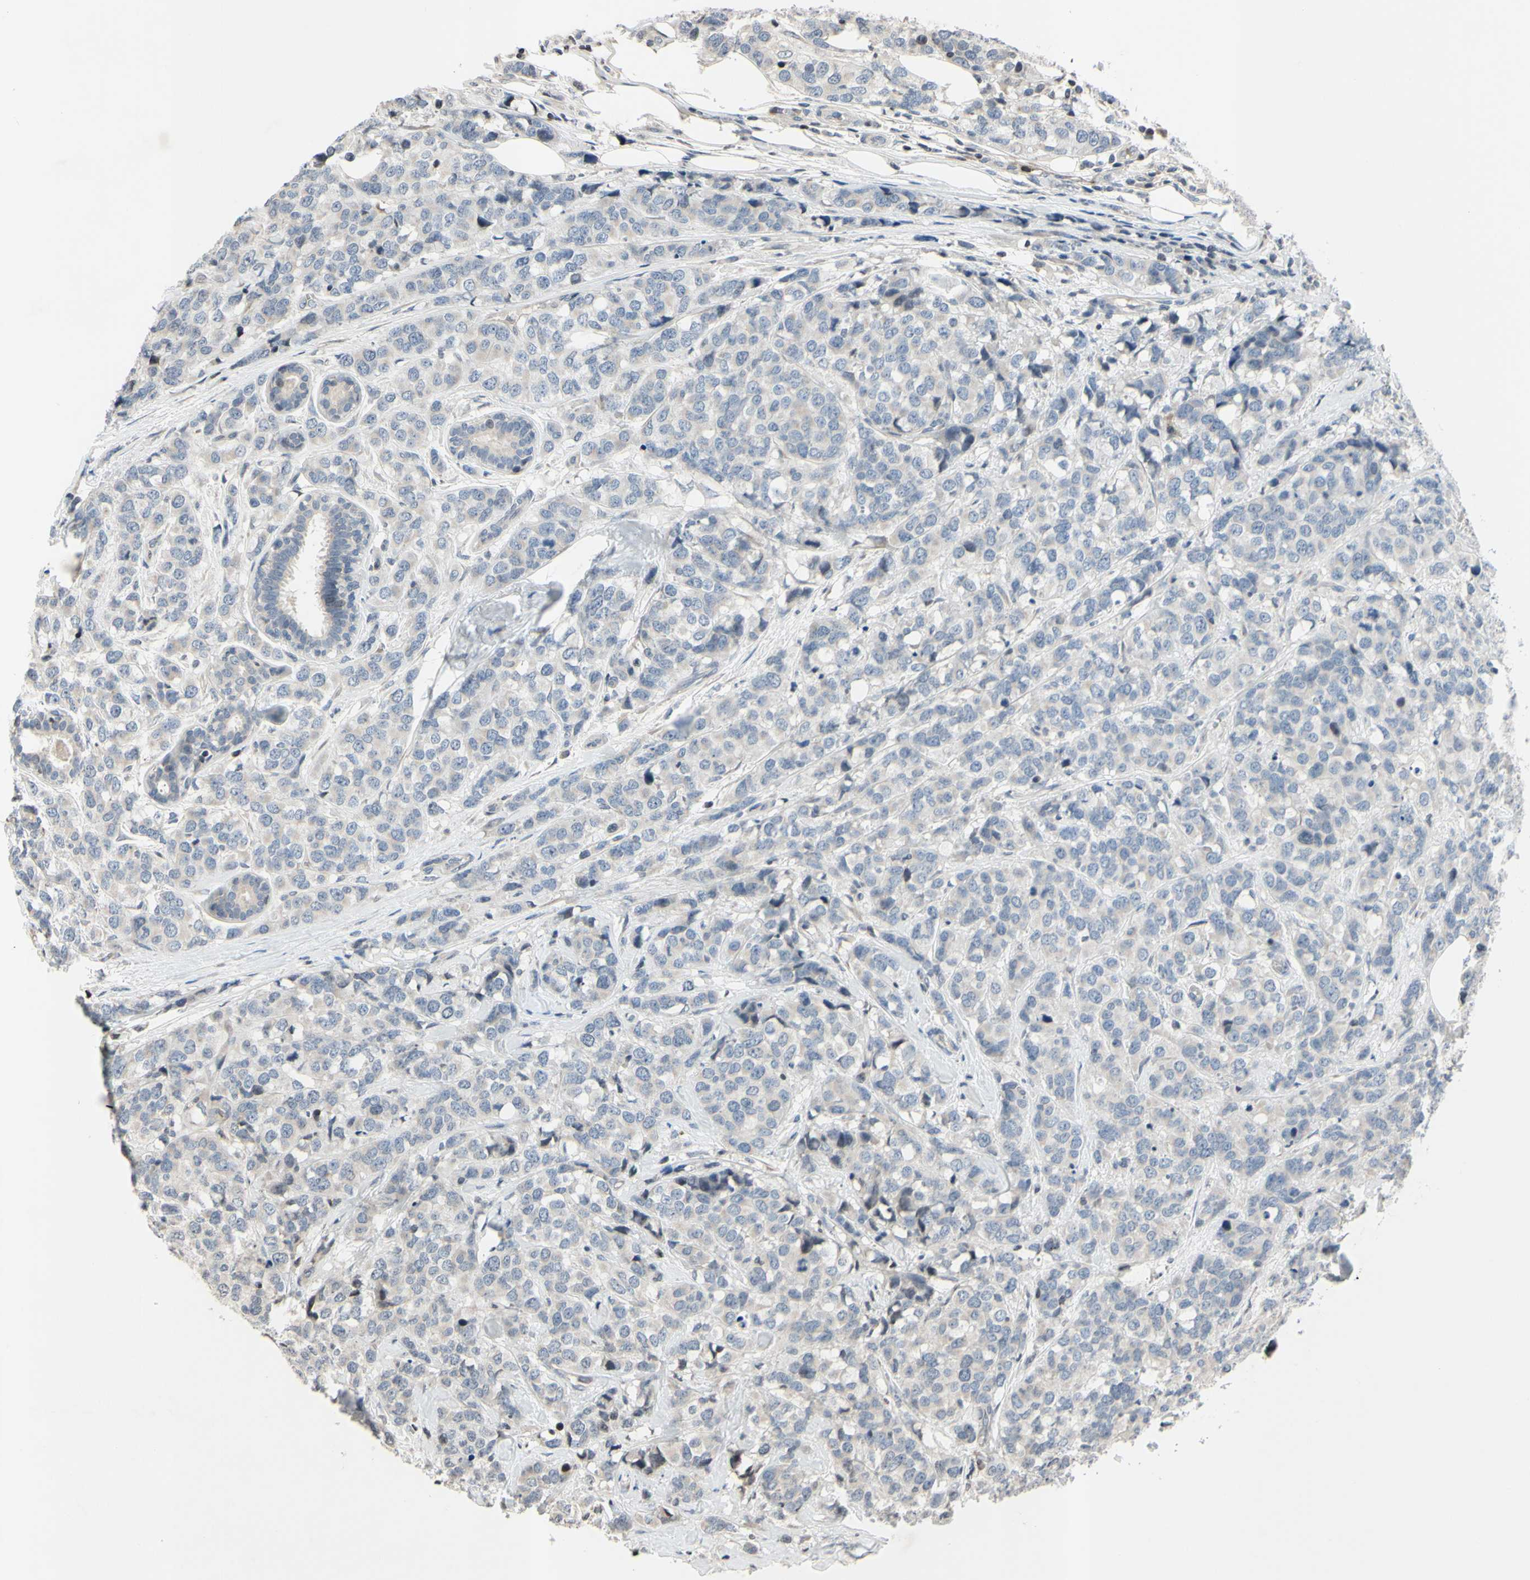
{"staining": {"intensity": "negative", "quantity": "none", "location": "none"}, "tissue": "breast cancer", "cell_type": "Tumor cells", "image_type": "cancer", "snomed": [{"axis": "morphology", "description": "Lobular carcinoma"}, {"axis": "topography", "description": "Breast"}], "caption": "Immunohistochemistry (IHC) of breast cancer reveals no staining in tumor cells. The staining was performed using DAB to visualize the protein expression in brown, while the nuclei were stained in blue with hematoxylin (Magnification: 20x).", "gene": "ARG1", "patient": {"sex": "female", "age": 59}}